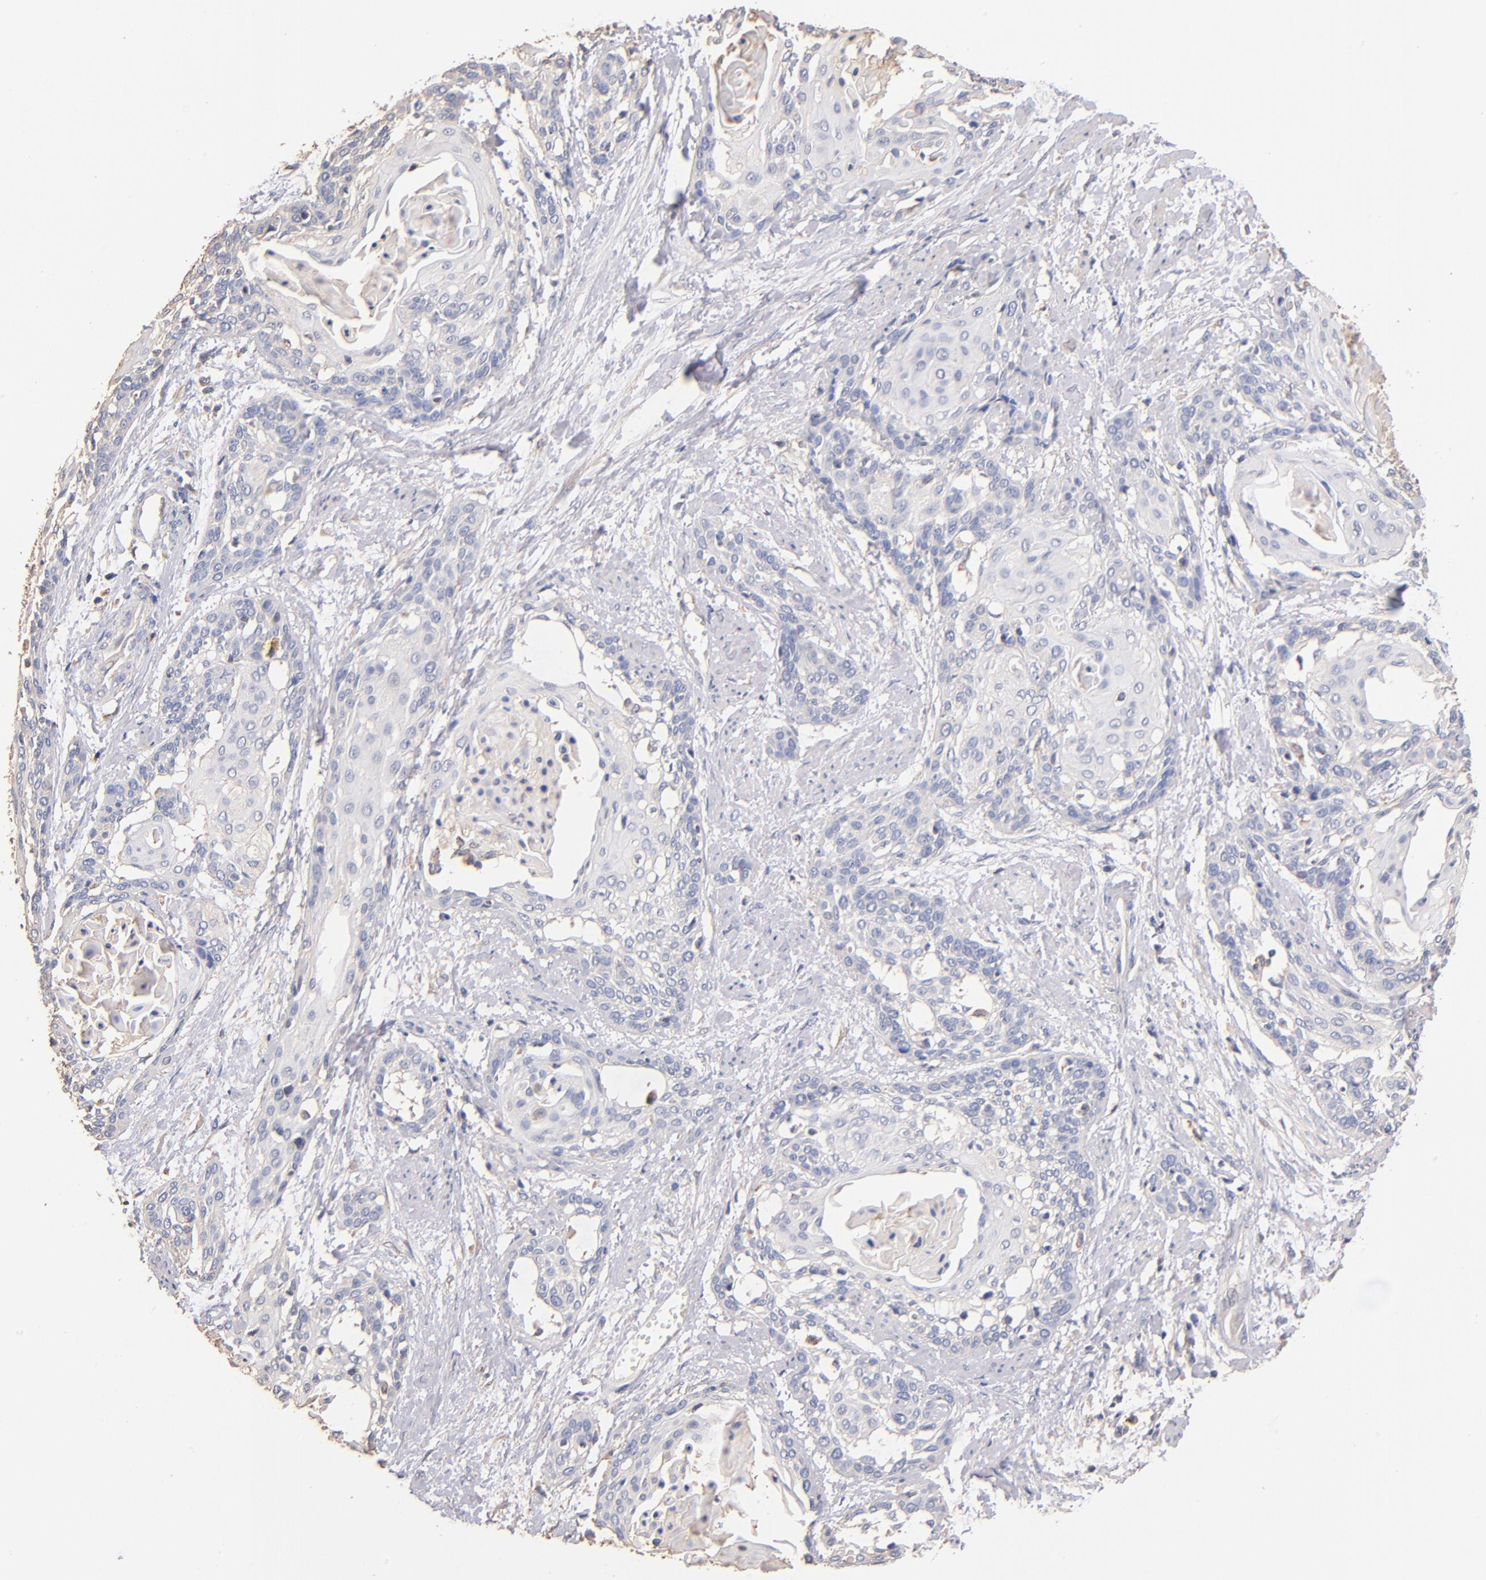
{"staining": {"intensity": "negative", "quantity": "none", "location": "none"}, "tissue": "cervical cancer", "cell_type": "Tumor cells", "image_type": "cancer", "snomed": [{"axis": "morphology", "description": "Squamous cell carcinoma, NOS"}, {"axis": "topography", "description": "Cervix"}], "caption": "The micrograph reveals no staining of tumor cells in squamous cell carcinoma (cervical).", "gene": "RO60", "patient": {"sex": "female", "age": 57}}